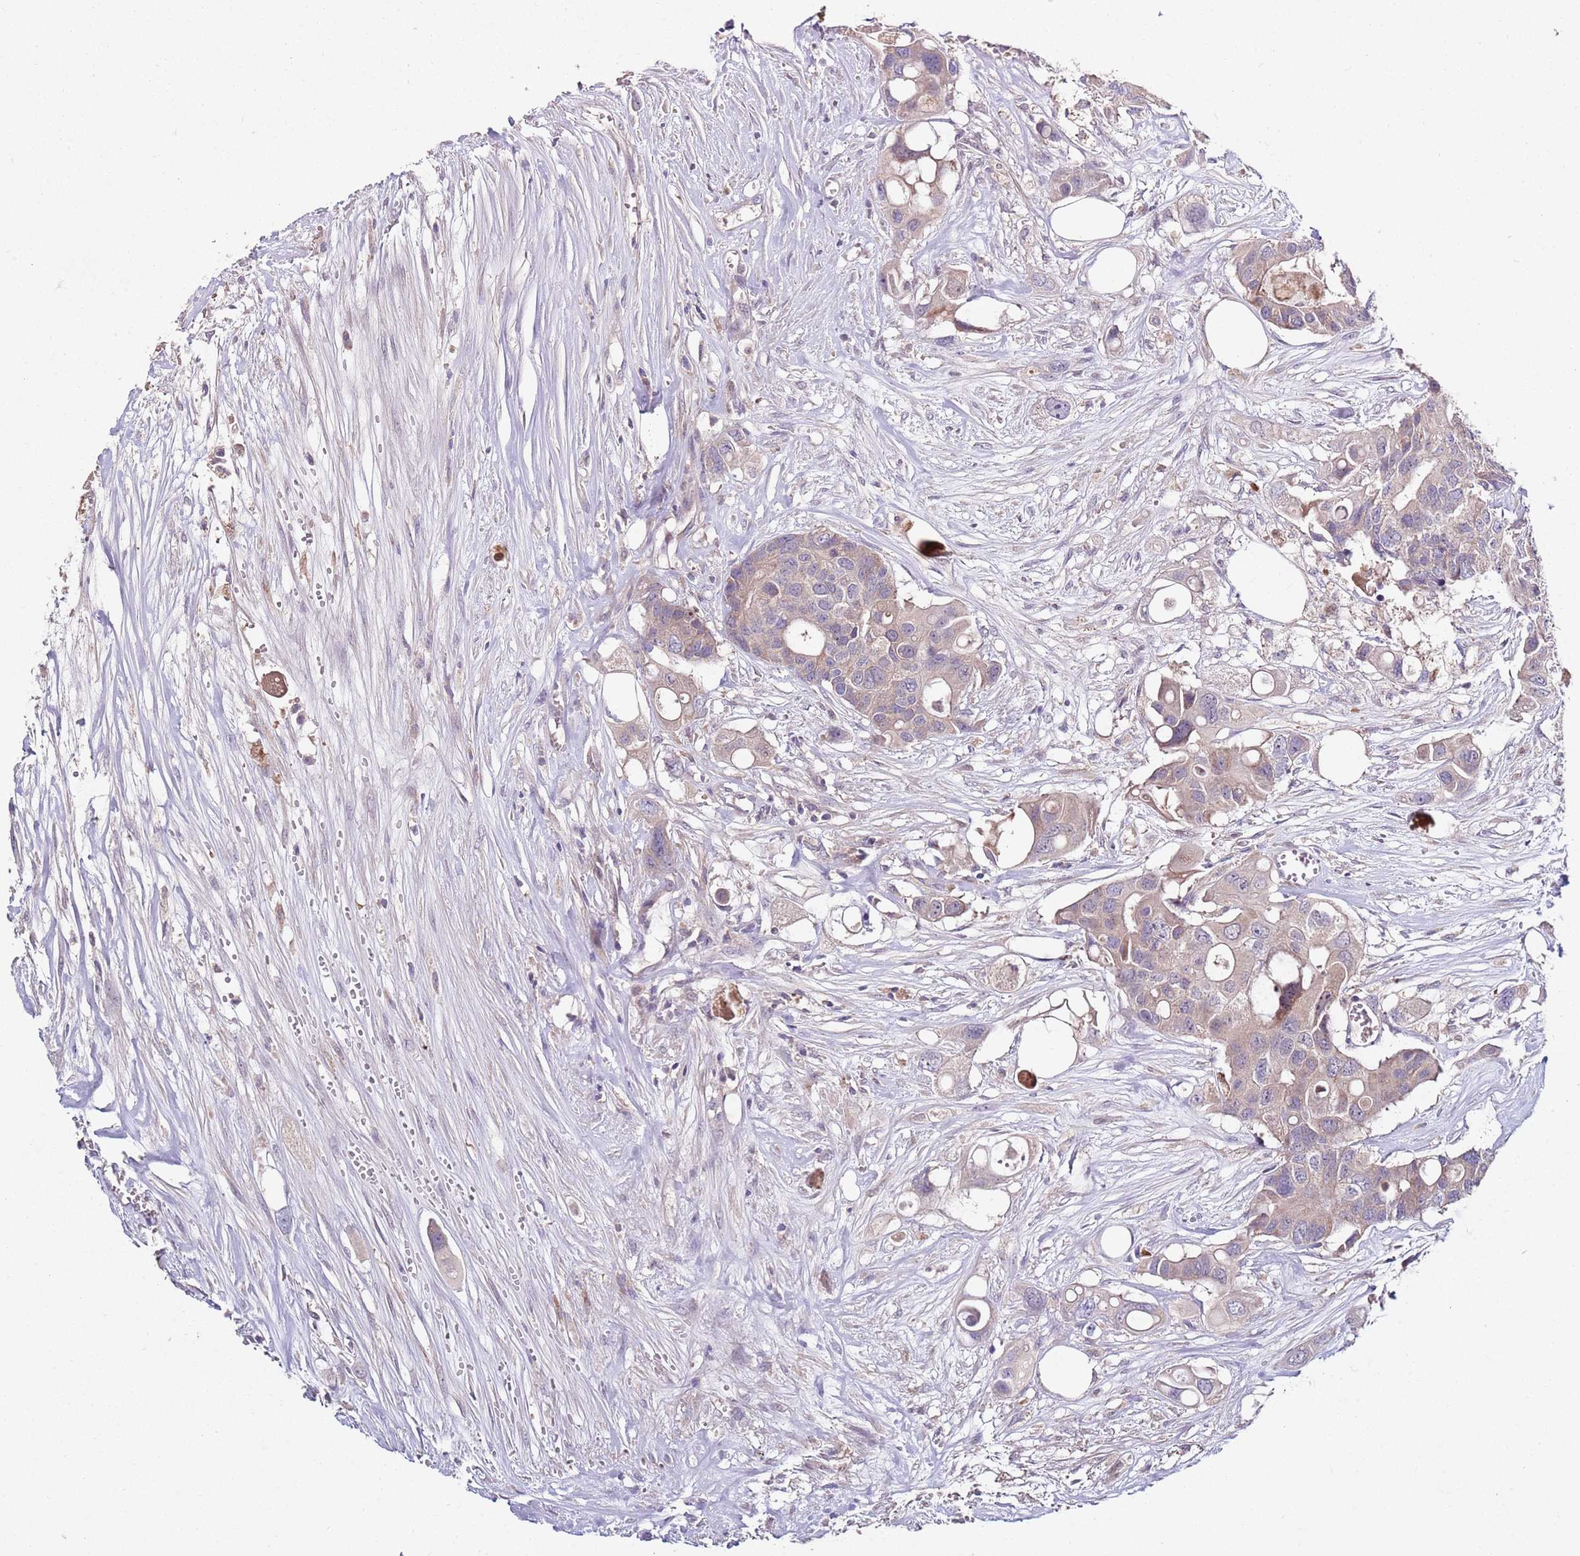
{"staining": {"intensity": "weak", "quantity": "<25%", "location": "cytoplasmic/membranous"}, "tissue": "colorectal cancer", "cell_type": "Tumor cells", "image_type": "cancer", "snomed": [{"axis": "morphology", "description": "Adenocarcinoma, NOS"}, {"axis": "topography", "description": "Colon"}], "caption": "There is no significant expression in tumor cells of colorectal cancer (adenocarcinoma). (DAB immunohistochemistry (IHC) with hematoxylin counter stain).", "gene": "NRDE2", "patient": {"sex": "male", "age": 77}}